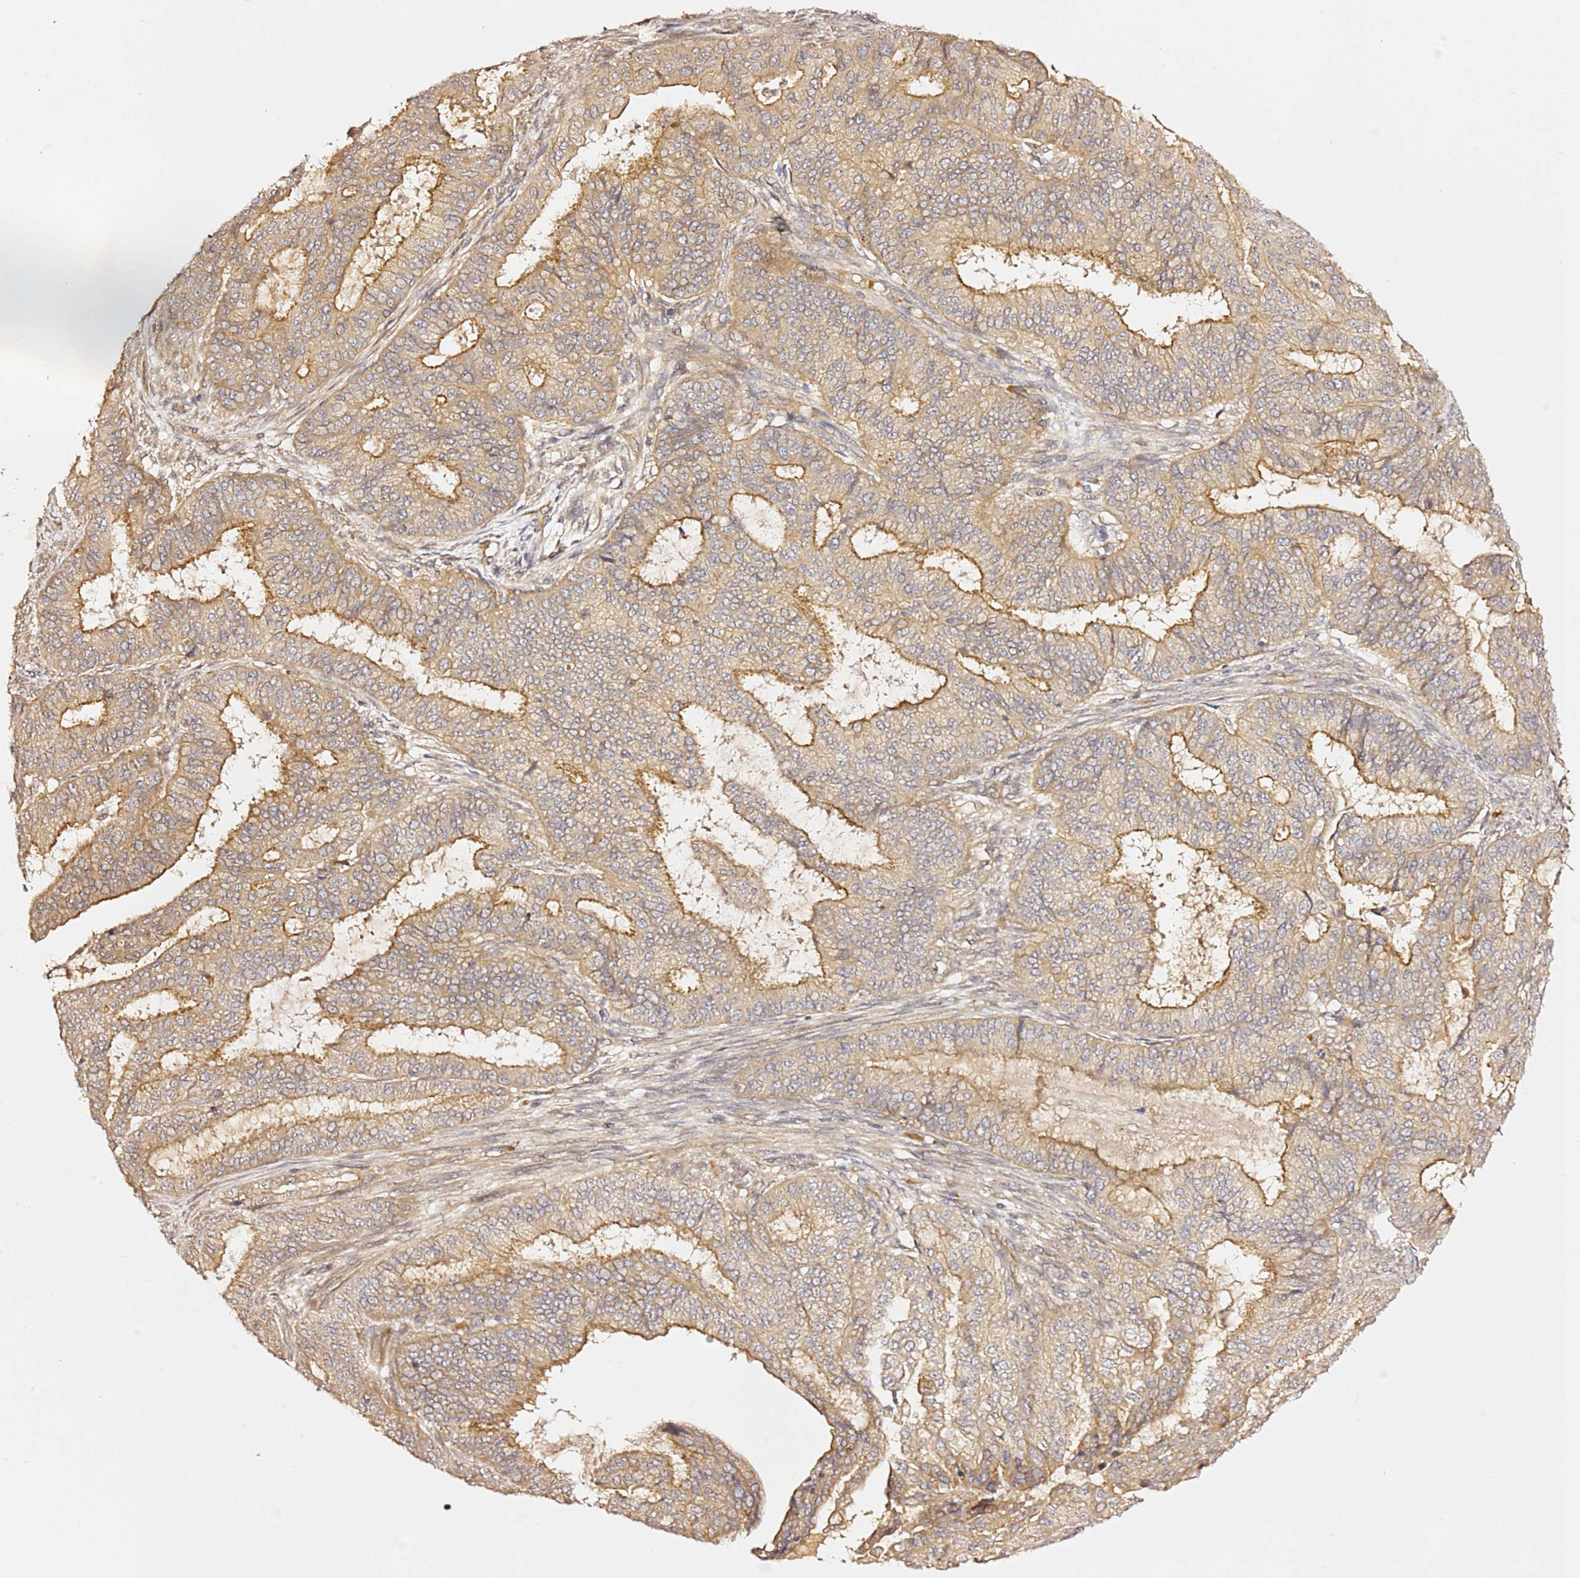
{"staining": {"intensity": "moderate", "quantity": ">75%", "location": "cytoplasmic/membranous"}, "tissue": "endometrial cancer", "cell_type": "Tumor cells", "image_type": "cancer", "snomed": [{"axis": "morphology", "description": "Adenocarcinoma, NOS"}, {"axis": "topography", "description": "Endometrium"}], "caption": "IHC image of neoplastic tissue: endometrial cancer stained using immunohistochemistry (IHC) displays medium levels of moderate protein expression localized specifically in the cytoplasmic/membranous of tumor cells, appearing as a cytoplasmic/membranous brown color.", "gene": "OSBPL2", "patient": {"sex": "female", "age": 51}}